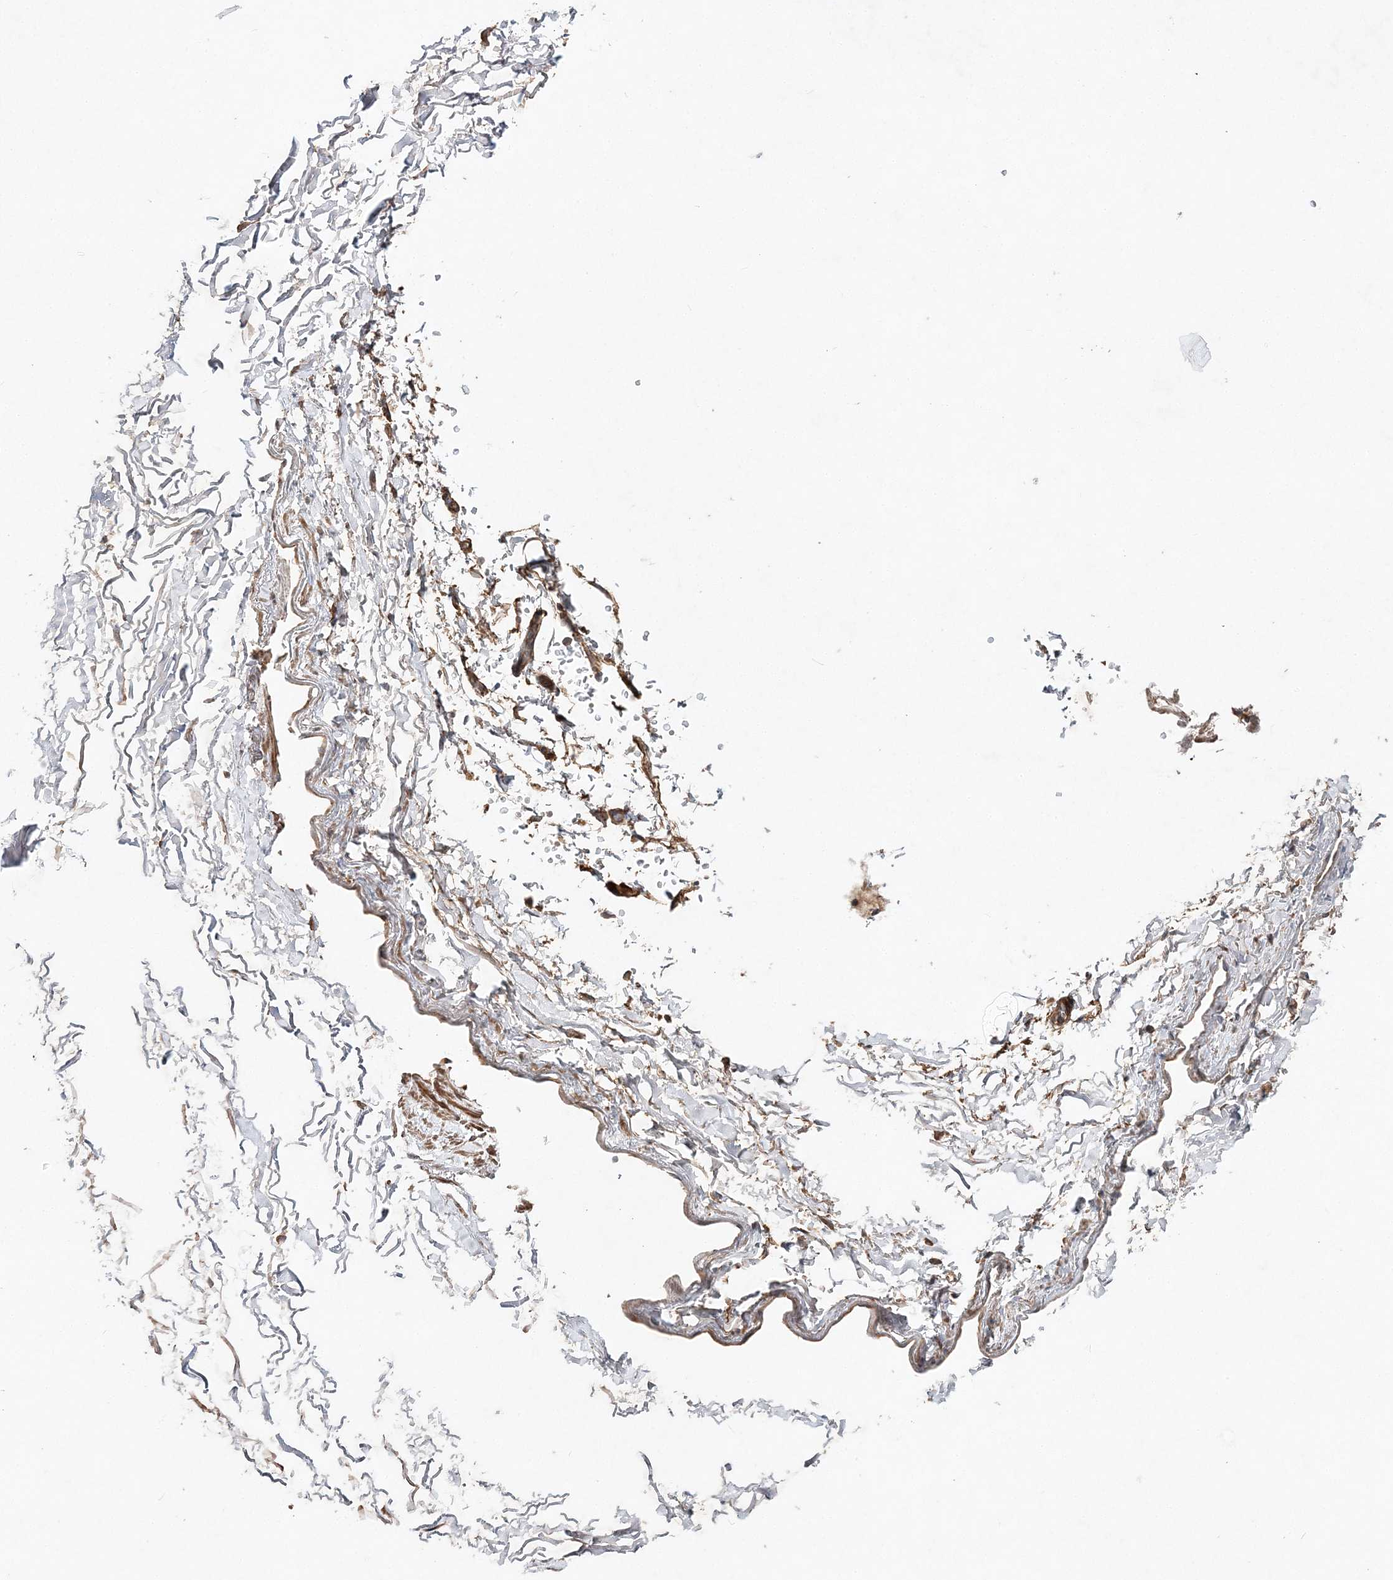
{"staining": {"intensity": "moderate", "quantity": ">75%", "location": "cytoplasmic/membranous"}, "tissue": "adipose tissue", "cell_type": "Adipocytes", "image_type": "normal", "snomed": [{"axis": "morphology", "description": "Normal tissue, NOS"}, {"axis": "topography", "description": "Cartilage tissue"}, {"axis": "topography", "description": "Bronchus"}], "caption": "Adipocytes demonstrate medium levels of moderate cytoplasmic/membranous expression in approximately >75% of cells in normal human adipose tissue.", "gene": "TMEM9B", "patient": {"sex": "female", "age": 73}}